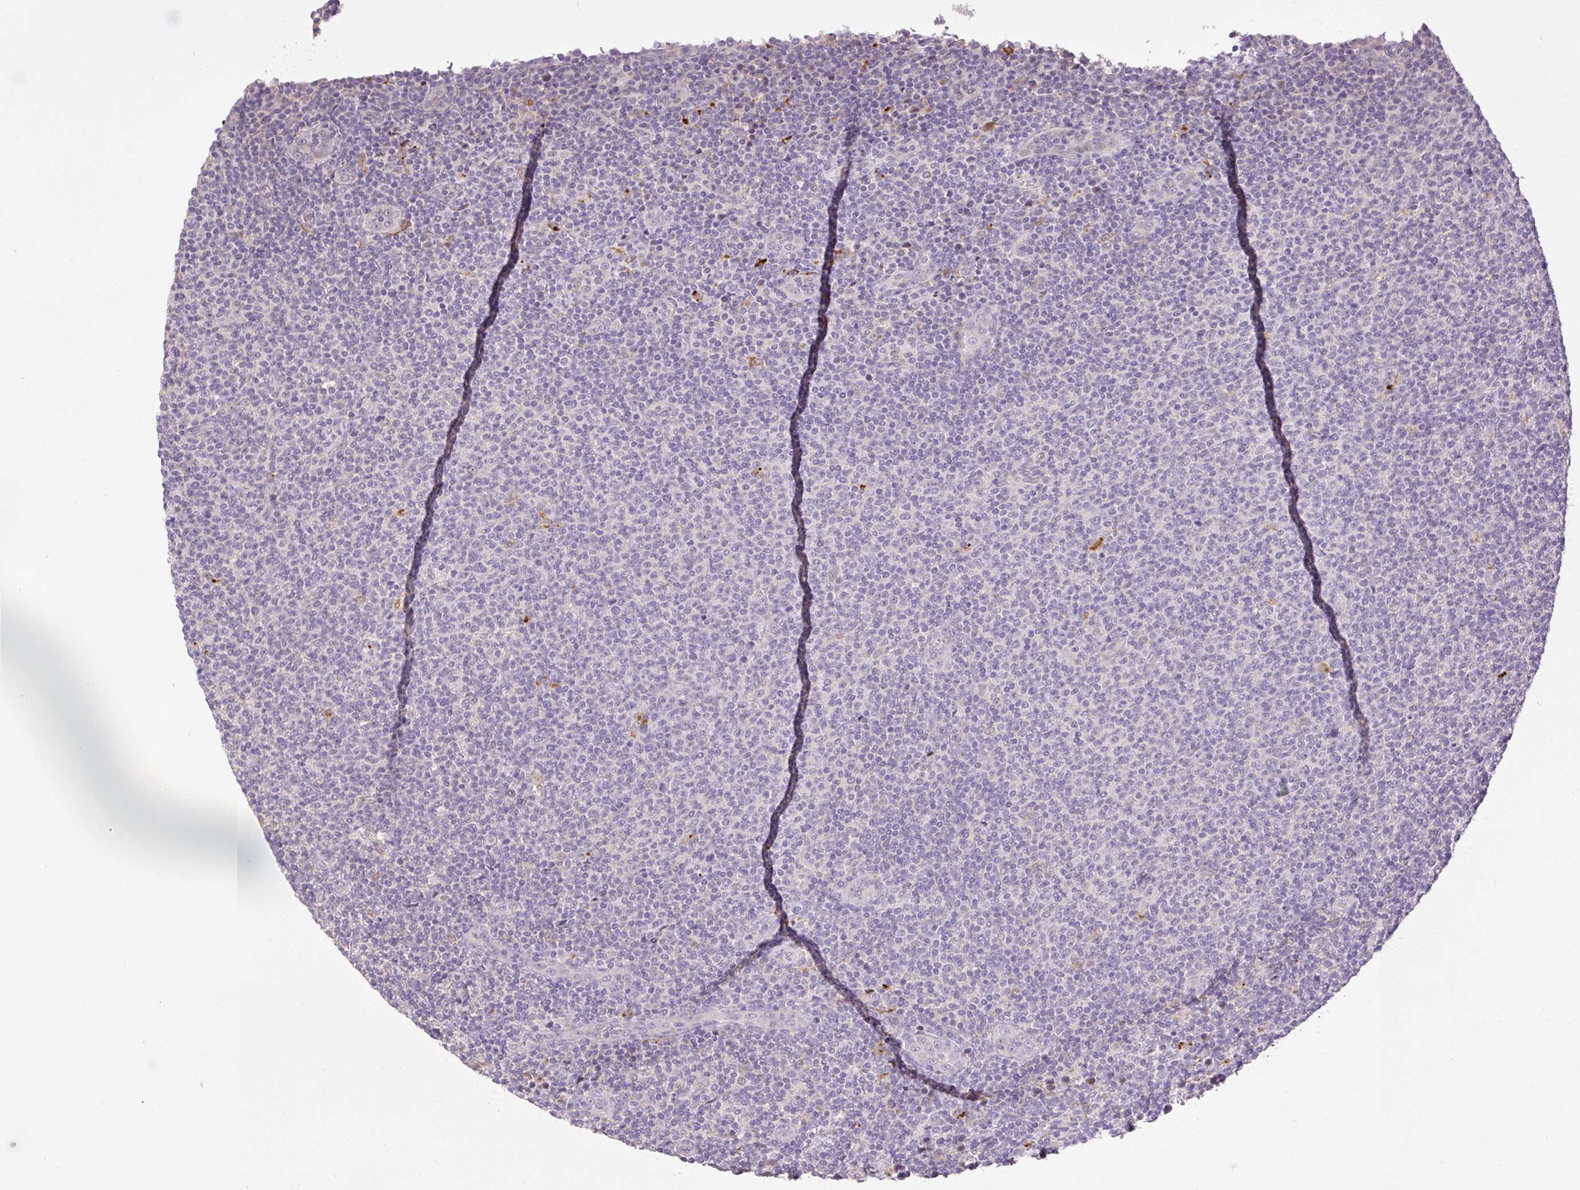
{"staining": {"intensity": "negative", "quantity": "none", "location": "none"}, "tissue": "lymphoma", "cell_type": "Tumor cells", "image_type": "cancer", "snomed": [{"axis": "morphology", "description": "Malignant lymphoma, non-Hodgkin's type, Low grade"}, {"axis": "topography", "description": "Lymph node"}], "caption": "There is no significant expression in tumor cells of lymphoma. (DAB IHC with hematoxylin counter stain).", "gene": "HABP4", "patient": {"sex": "male", "age": 66}}